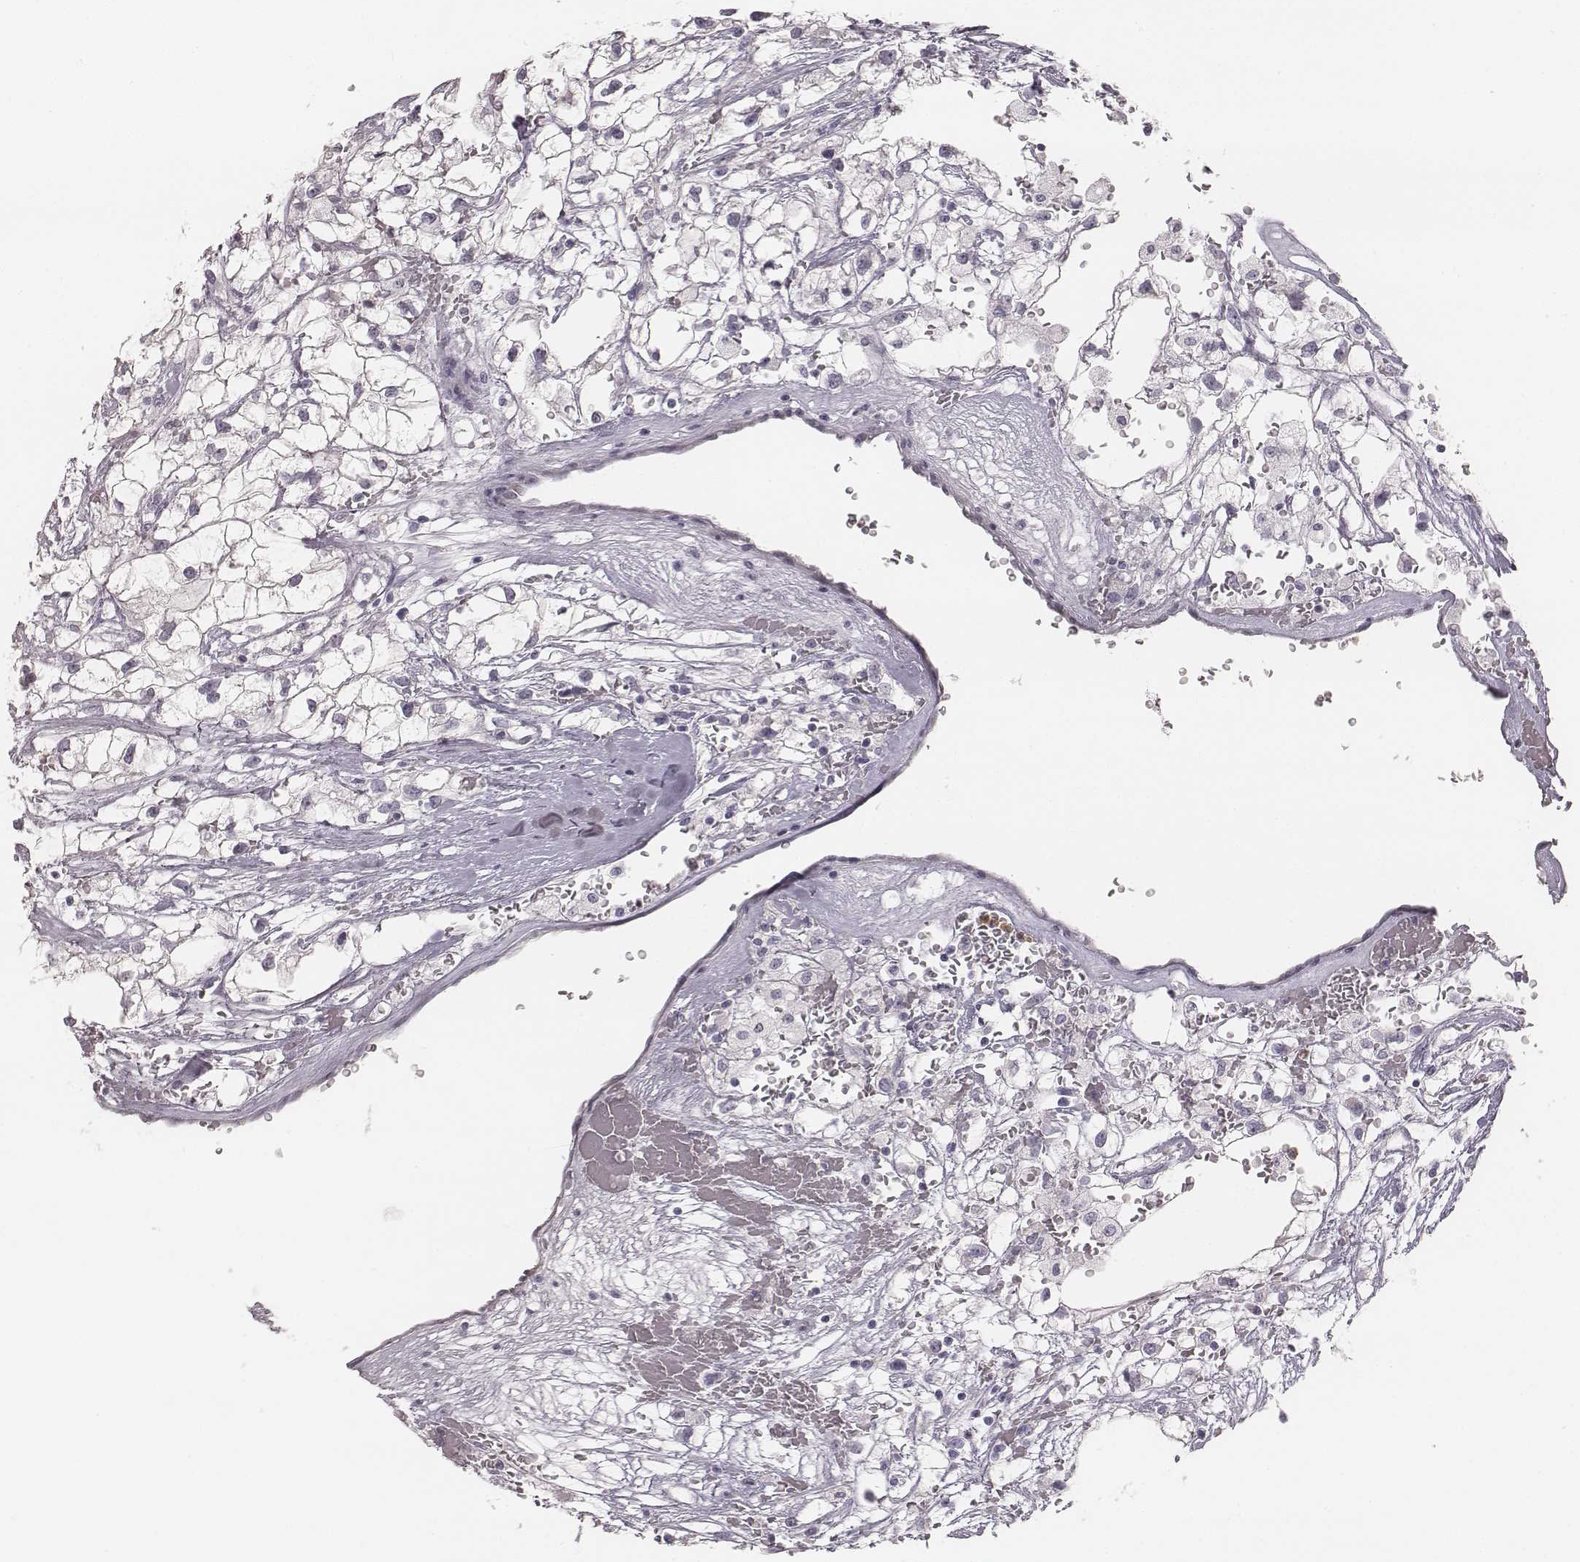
{"staining": {"intensity": "negative", "quantity": "none", "location": "none"}, "tissue": "renal cancer", "cell_type": "Tumor cells", "image_type": "cancer", "snomed": [{"axis": "morphology", "description": "Adenocarcinoma, NOS"}, {"axis": "topography", "description": "Kidney"}], "caption": "This photomicrograph is of renal adenocarcinoma stained with immunohistochemistry to label a protein in brown with the nuclei are counter-stained blue. There is no positivity in tumor cells.", "gene": "KCNJ12", "patient": {"sex": "male", "age": 59}}